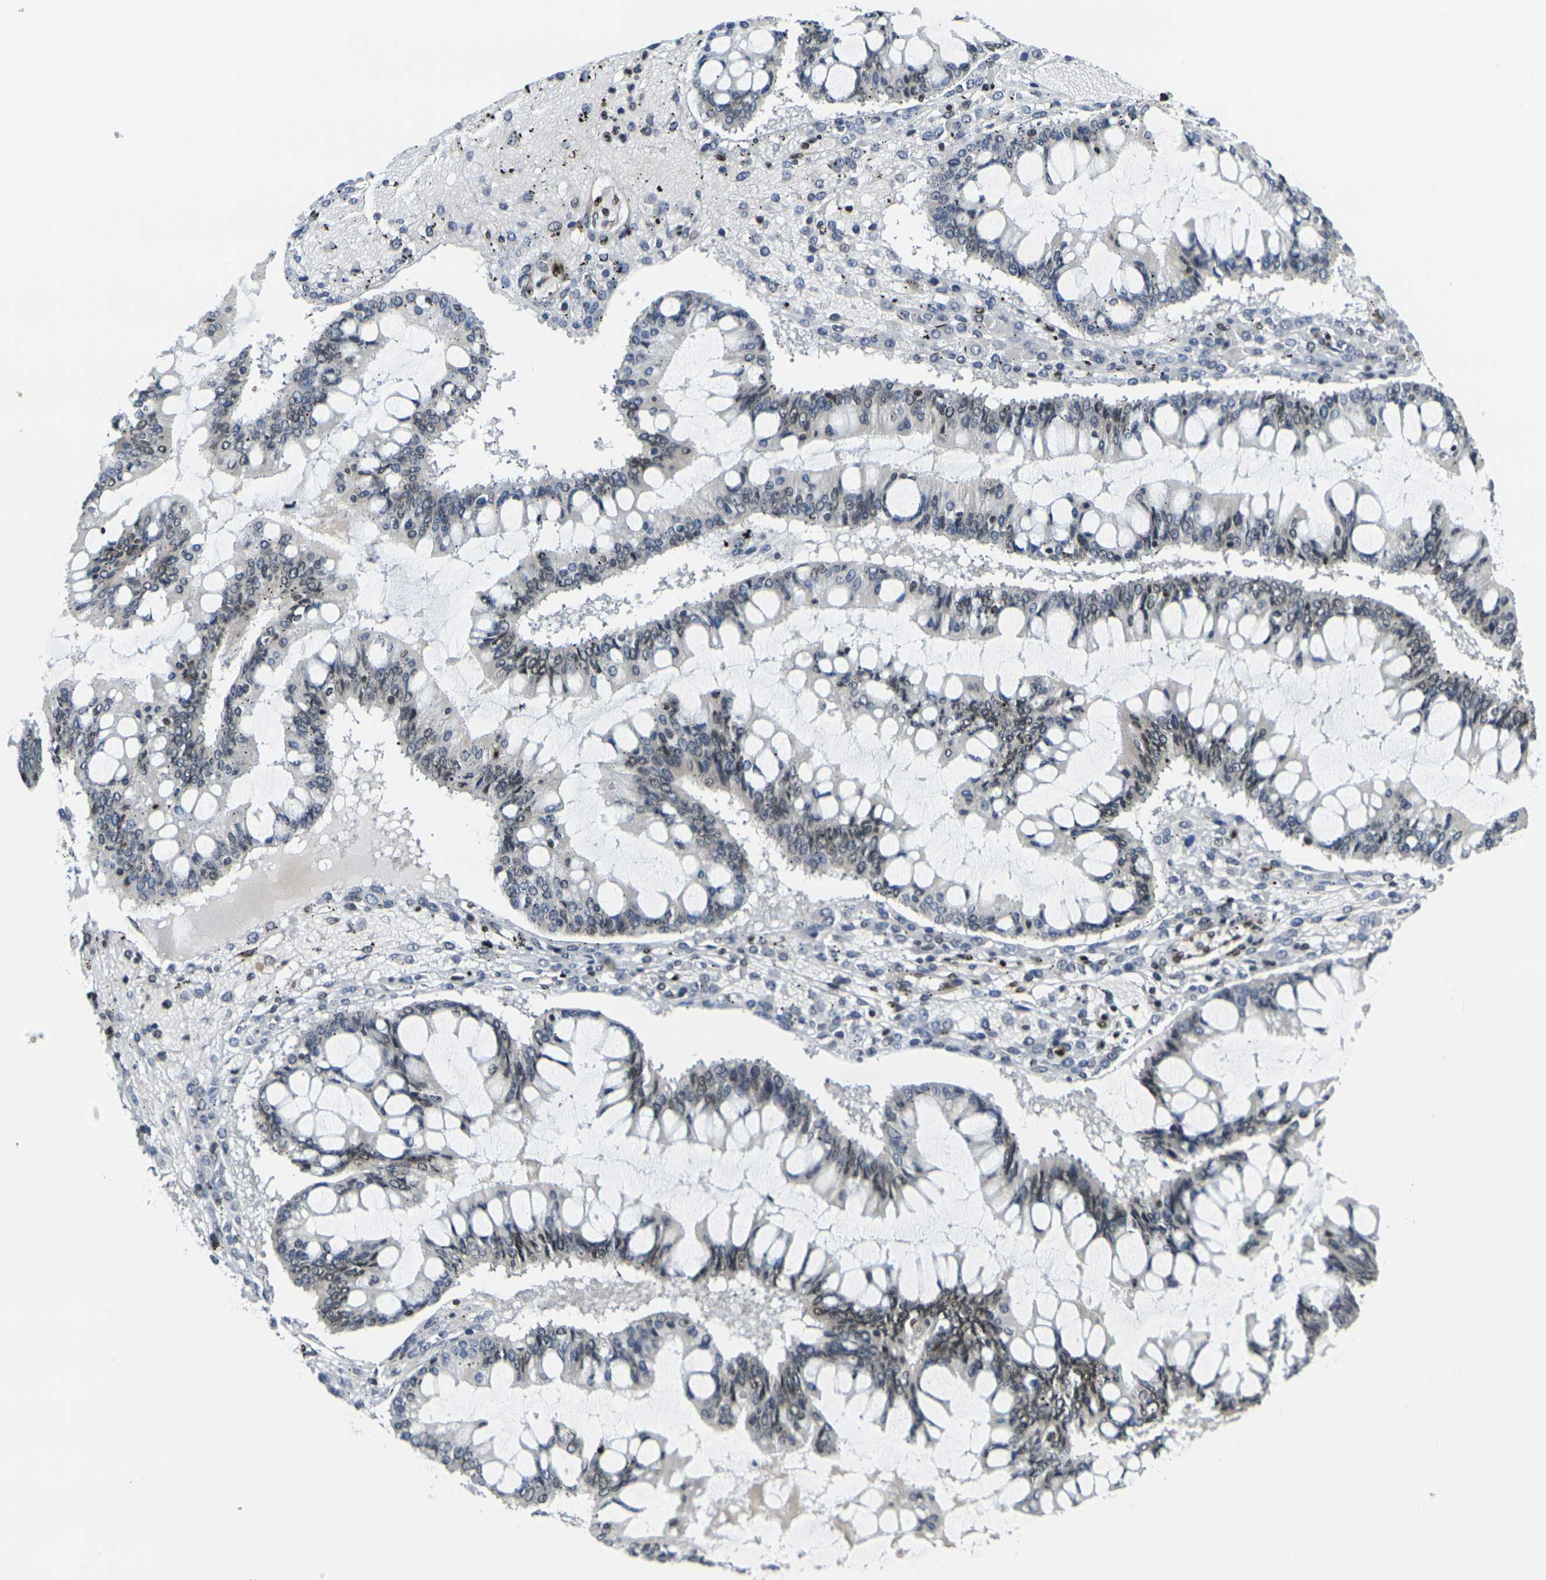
{"staining": {"intensity": "negative", "quantity": "none", "location": "none"}, "tissue": "ovarian cancer", "cell_type": "Tumor cells", "image_type": "cancer", "snomed": [{"axis": "morphology", "description": "Cystadenocarcinoma, mucinous, NOS"}, {"axis": "topography", "description": "Ovary"}], "caption": "This micrograph is of ovarian mucinous cystadenocarcinoma stained with immunohistochemistry to label a protein in brown with the nuclei are counter-stained blue. There is no staining in tumor cells.", "gene": "H1-10", "patient": {"sex": "female", "age": 73}}